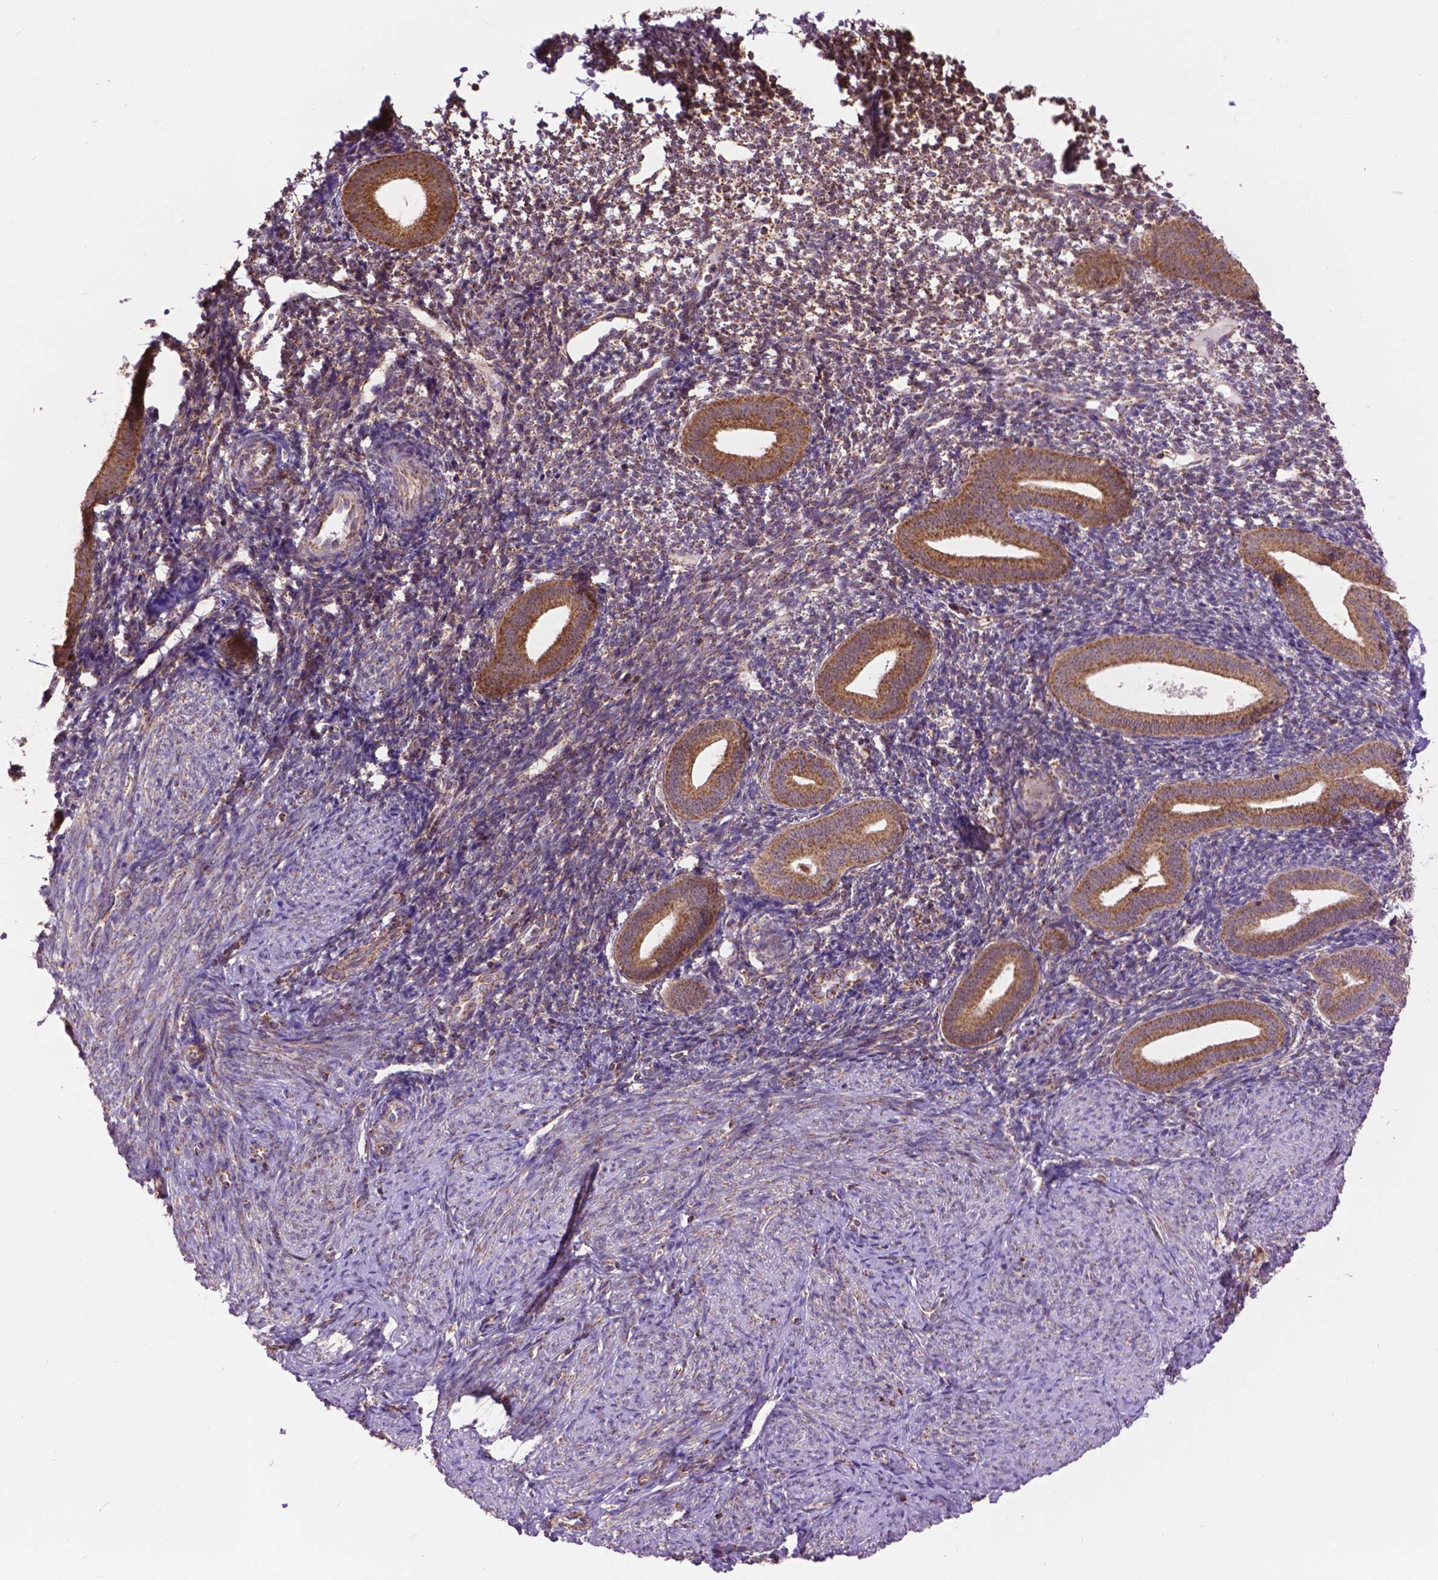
{"staining": {"intensity": "weak", "quantity": "25%-75%", "location": "cytoplasmic/membranous"}, "tissue": "endometrium", "cell_type": "Cells in endometrial stroma", "image_type": "normal", "snomed": [{"axis": "morphology", "description": "Normal tissue, NOS"}, {"axis": "topography", "description": "Endometrium"}], "caption": "High-magnification brightfield microscopy of normal endometrium stained with DAB (brown) and counterstained with hematoxylin (blue). cells in endometrial stroma exhibit weak cytoplasmic/membranous staining is appreciated in about25%-75% of cells. Ihc stains the protein in brown and the nuclei are stained blue.", "gene": "PYCR3", "patient": {"sex": "female", "age": 40}}